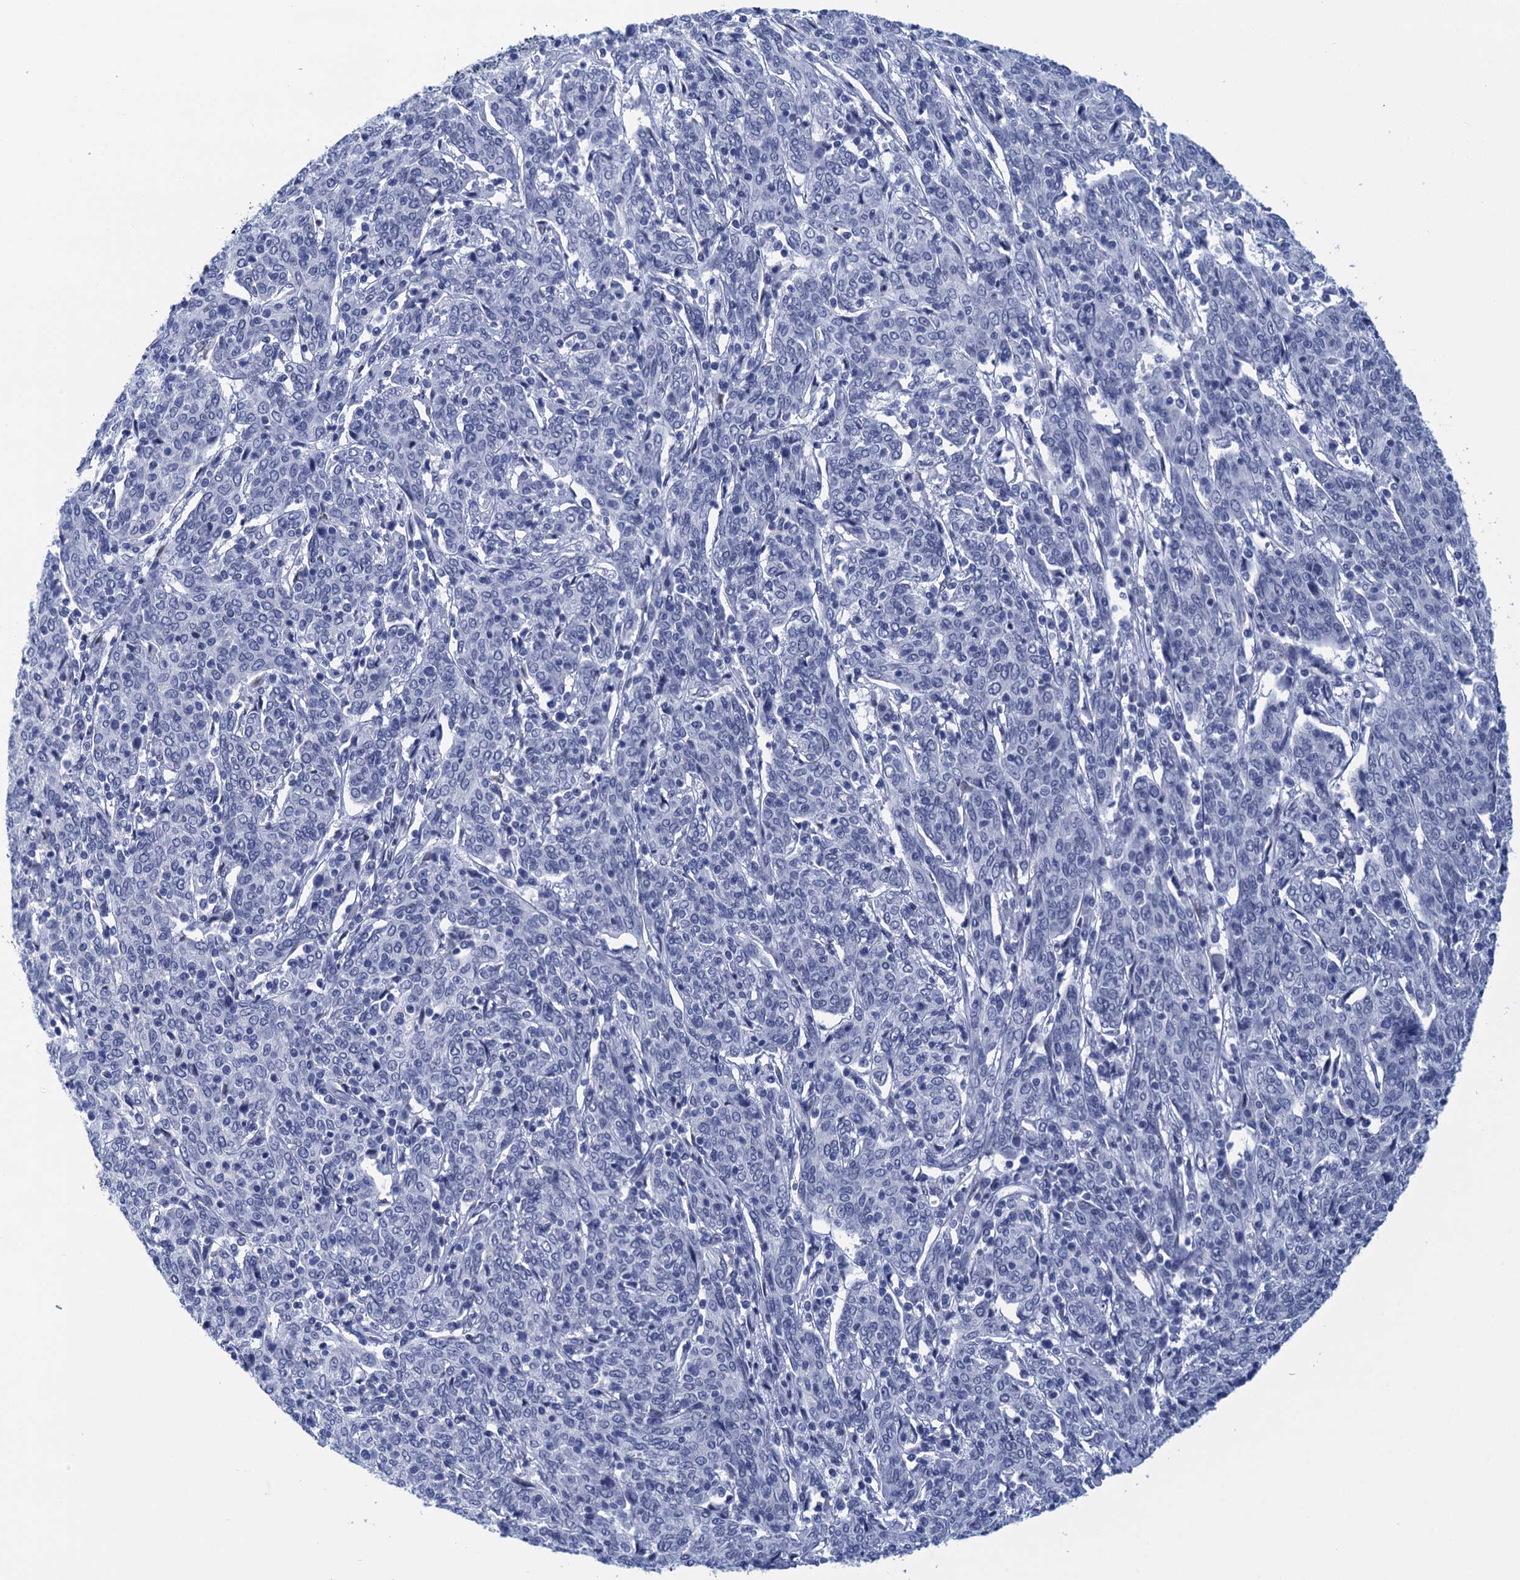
{"staining": {"intensity": "negative", "quantity": "none", "location": "none"}, "tissue": "cervical cancer", "cell_type": "Tumor cells", "image_type": "cancer", "snomed": [{"axis": "morphology", "description": "Squamous cell carcinoma, NOS"}, {"axis": "topography", "description": "Cervix"}], "caption": "Tumor cells are negative for brown protein staining in cervical cancer (squamous cell carcinoma). The staining was performed using DAB (3,3'-diaminobenzidine) to visualize the protein expression in brown, while the nuclei were stained in blue with hematoxylin (Magnification: 20x).", "gene": "METTL25", "patient": {"sex": "female", "age": 67}}